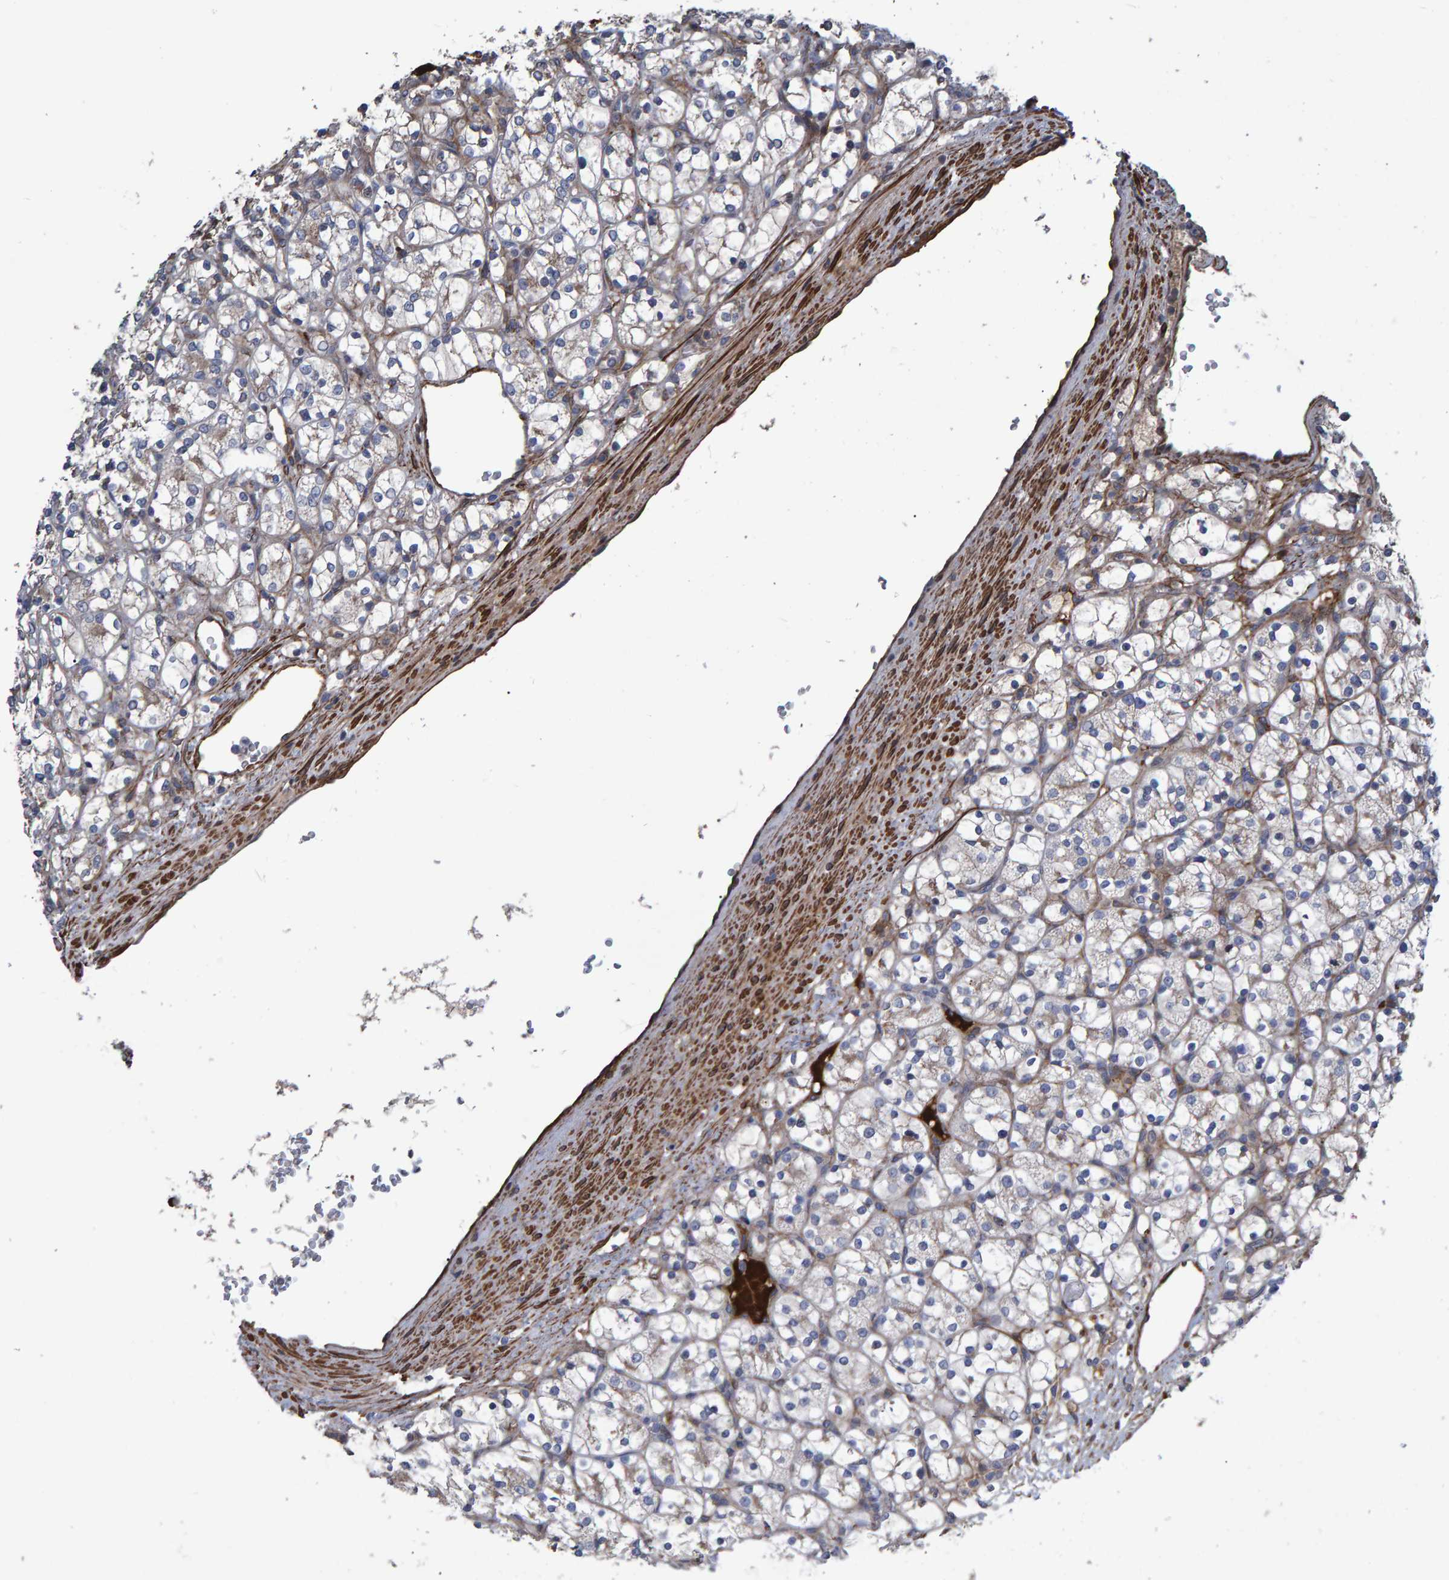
{"staining": {"intensity": "weak", "quantity": ">75%", "location": "cytoplasmic/membranous"}, "tissue": "renal cancer", "cell_type": "Tumor cells", "image_type": "cancer", "snomed": [{"axis": "morphology", "description": "Adenocarcinoma, NOS"}, {"axis": "topography", "description": "Kidney"}], "caption": "IHC (DAB) staining of renal adenocarcinoma displays weak cytoplasmic/membranous protein expression in approximately >75% of tumor cells. Using DAB (brown) and hematoxylin (blue) stains, captured at high magnification using brightfield microscopy.", "gene": "SLIT2", "patient": {"sex": "female", "age": 69}}